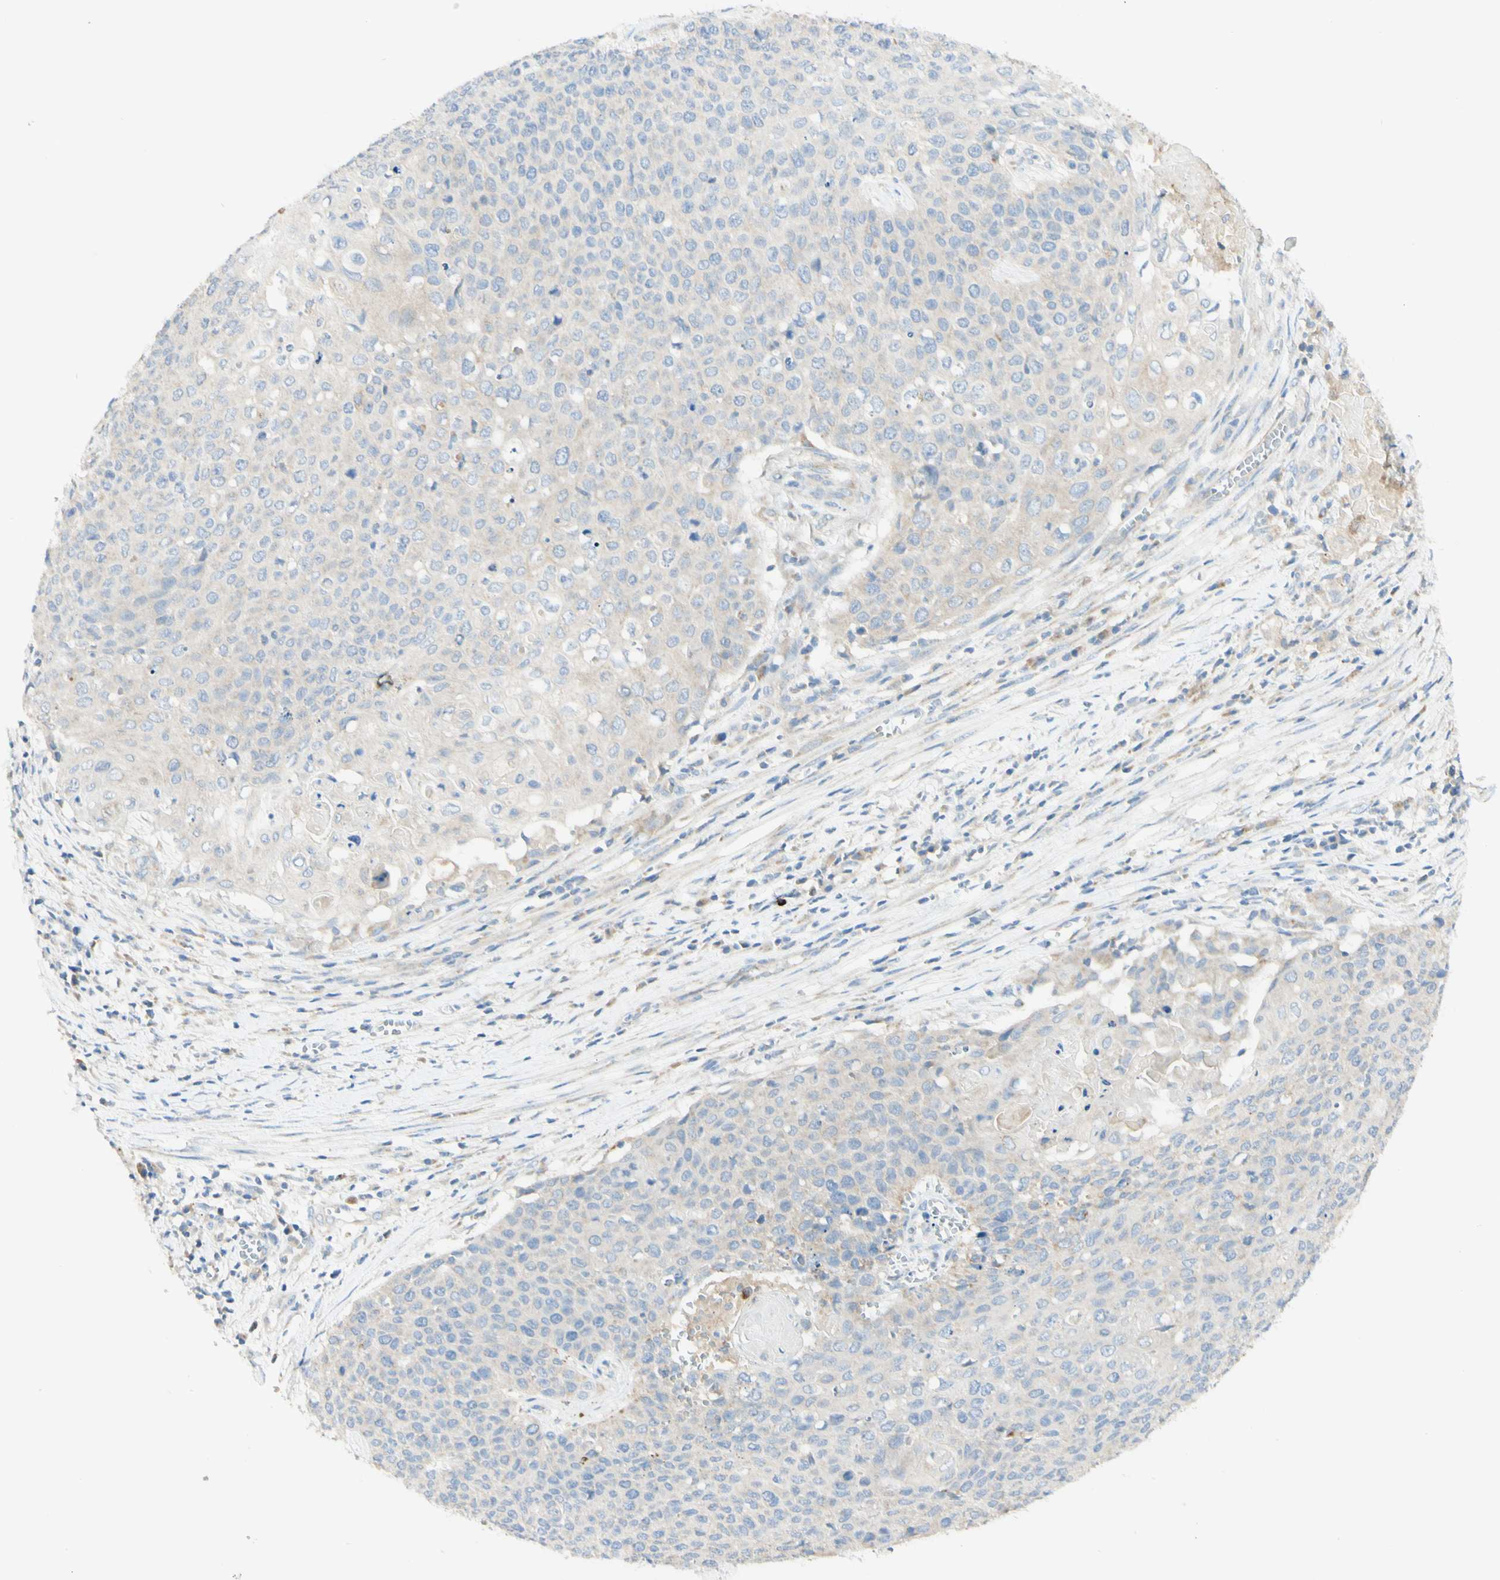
{"staining": {"intensity": "weak", "quantity": "25%-75%", "location": "cytoplasmic/membranous"}, "tissue": "cervical cancer", "cell_type": "Tumor cells", "image_type": "cancer", "snomed": [{"axis": "morphology", "description": "Squamous cell carcinoma, NOS"}, {"axis": "topography", "description": "Cervix"}], "caption": "Cervical cancer (squamous cell carcinoma) stained for a protein displays weak cytoplasmic/membranous positivity in tumor cells.", "gene": "ARMC10", "patient": {"sex": "female", "age": 39}}